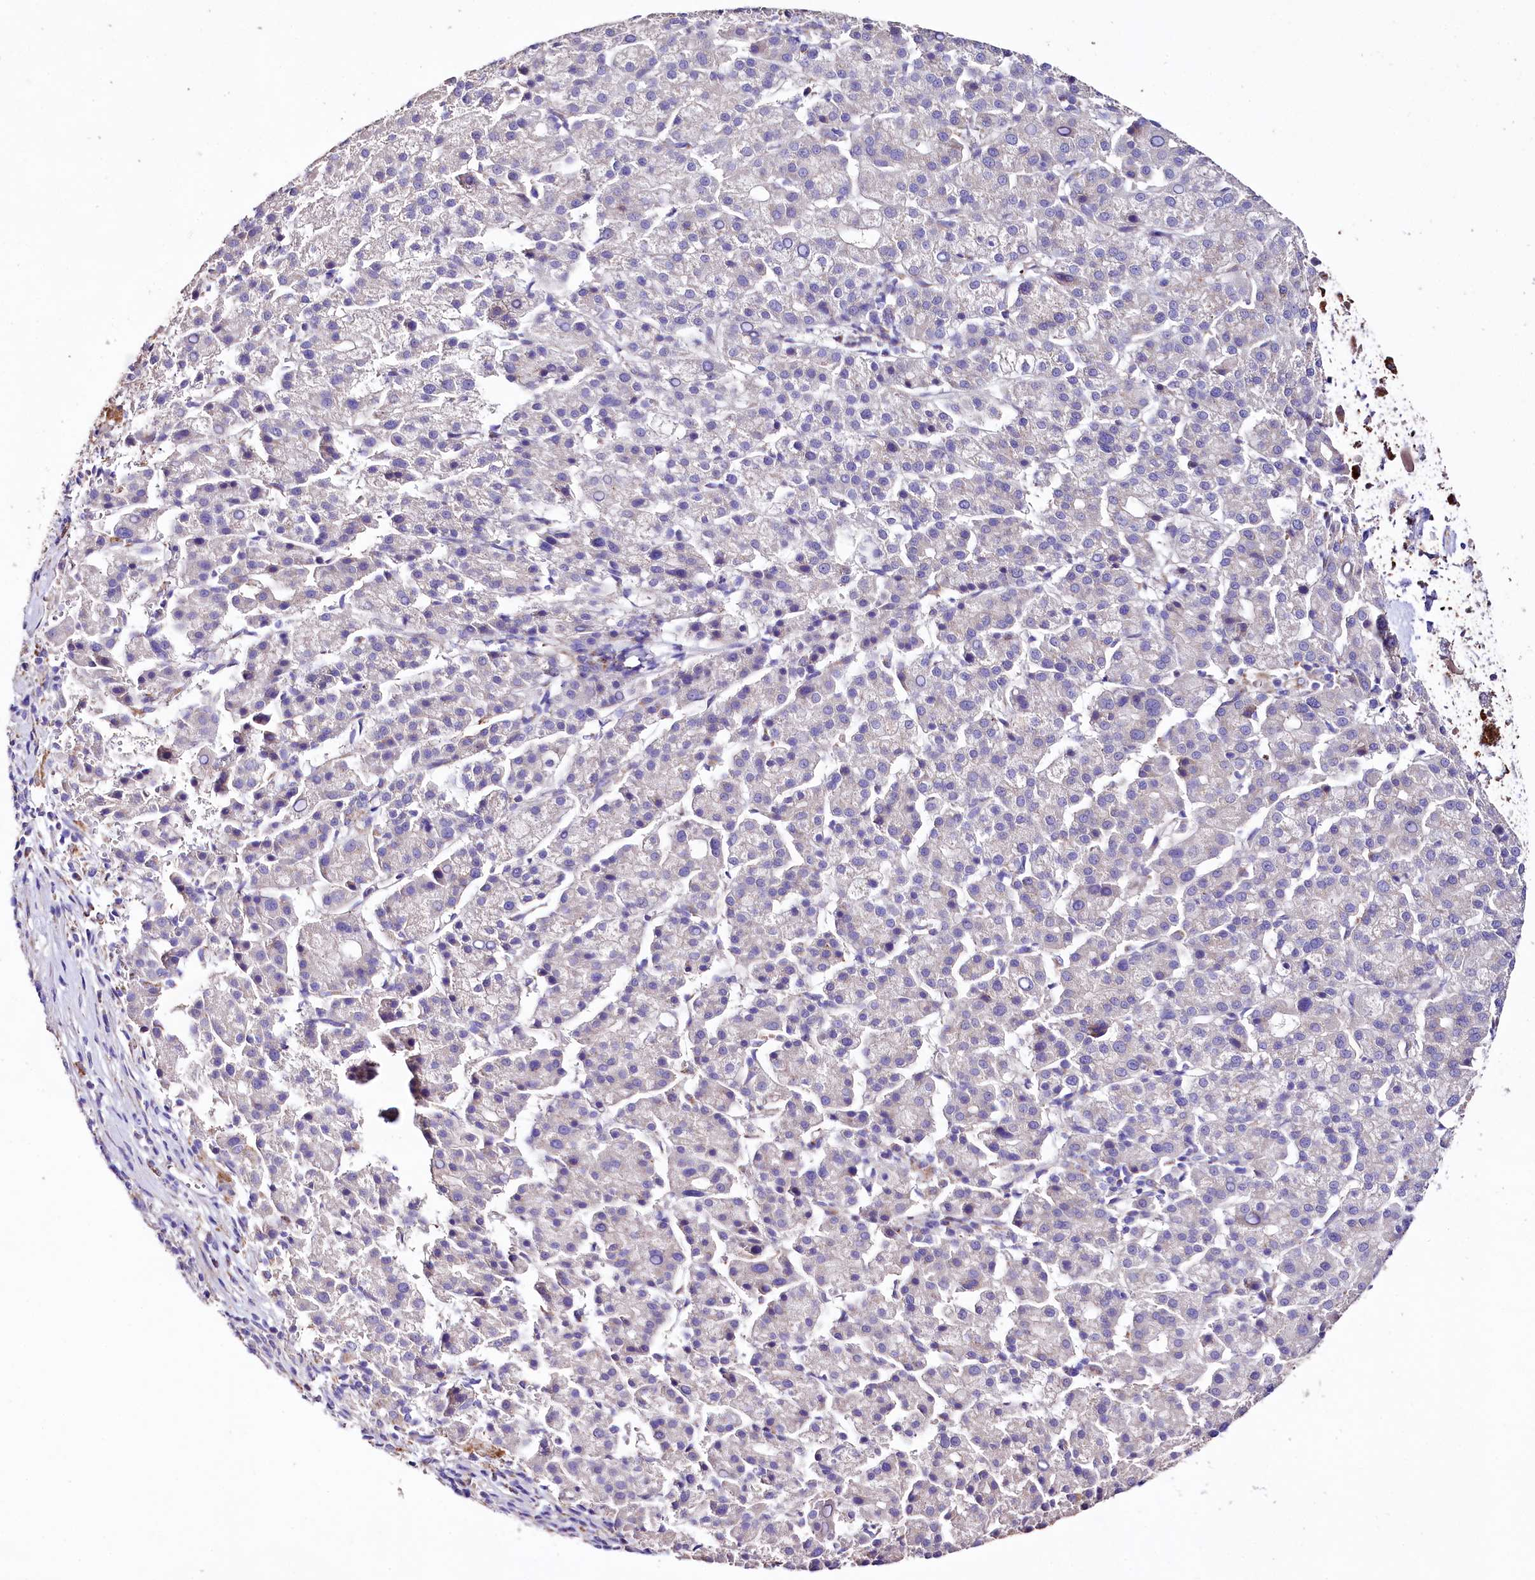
{"staining": {"intensity": "negative", "quantity": "none", "location": "none"}, "tissue": "liver cancer", "cell_type": "Tumor cells", "image_type": "cancer", "snomed": [{"axis": "morphology", "description": "Carcinoma, Hepatocellular, NOS"}, {"axis": "topography", "description": "Liver"}], "caption": "Immunohistochemical staining of human liver hepatocellular carcinoma reveals no significant positivity in tumor cells.", "gene": "APLP2", "patient": {"sex": "female", "age": 58}}